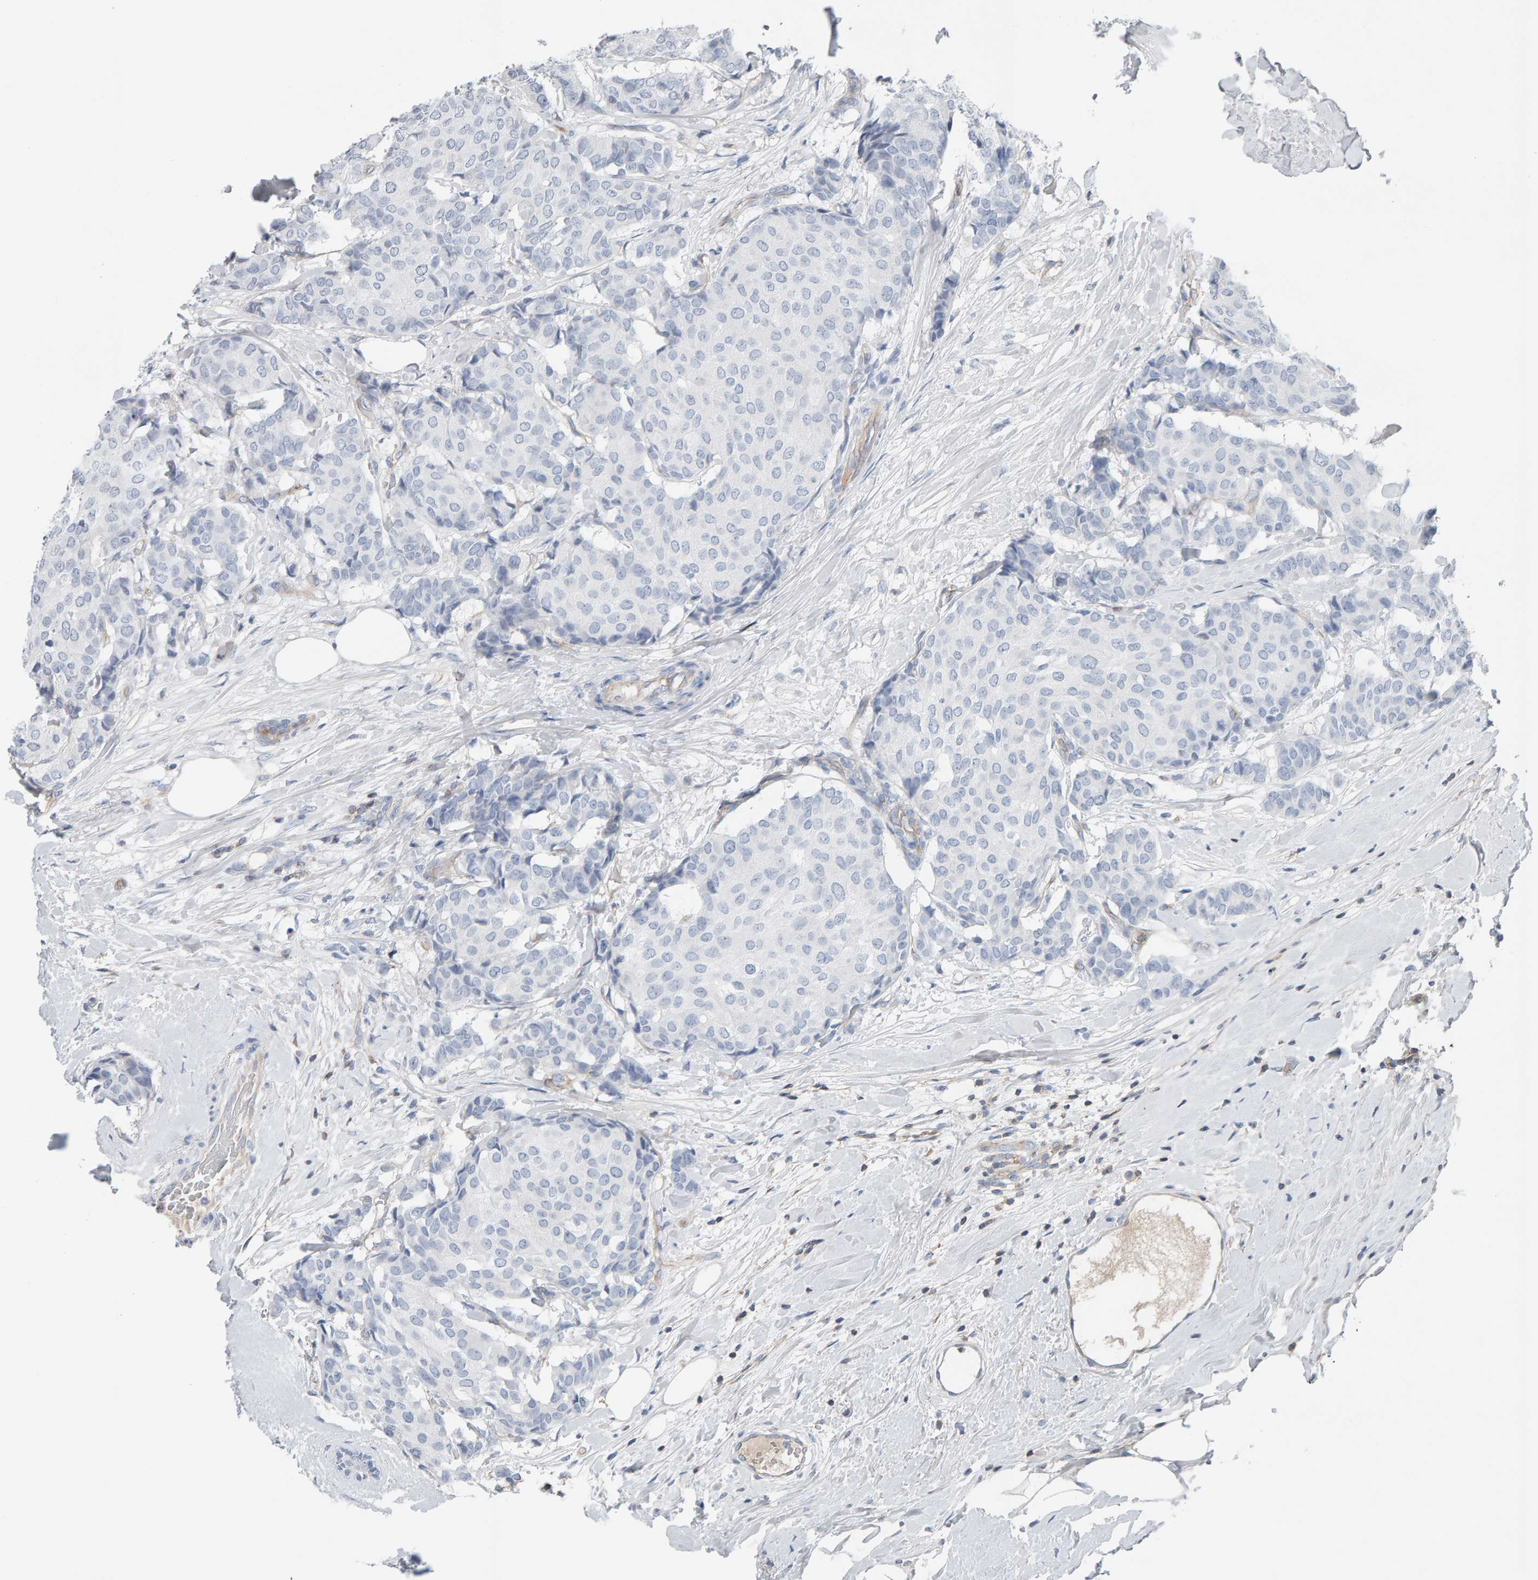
{"staining": {"intensity": "negative", "quantity": "none", "location": "none"}, "tissue": "breast cancer", "cell_type": "Tumor cells", "image_type": "cancer", "snomed": [{"axis": "morphology", "description": "Duct carcinoma"}, {"axis": "topography", "description": "Breast"}], "caption": "Immunohistochemistry (IHC) histopathology image of breast cancer stained for a protein (brown), which displays no expression in tumor cells. The staining was performed using DAB (3,3'-diaminobenzidine) to visualize the protein expression in brown, while the nuclei were stained in blue with hematoxylin (Magnification: 20x).", "gene": "FYN", "patient": {"sex": "female", "age": 75}}